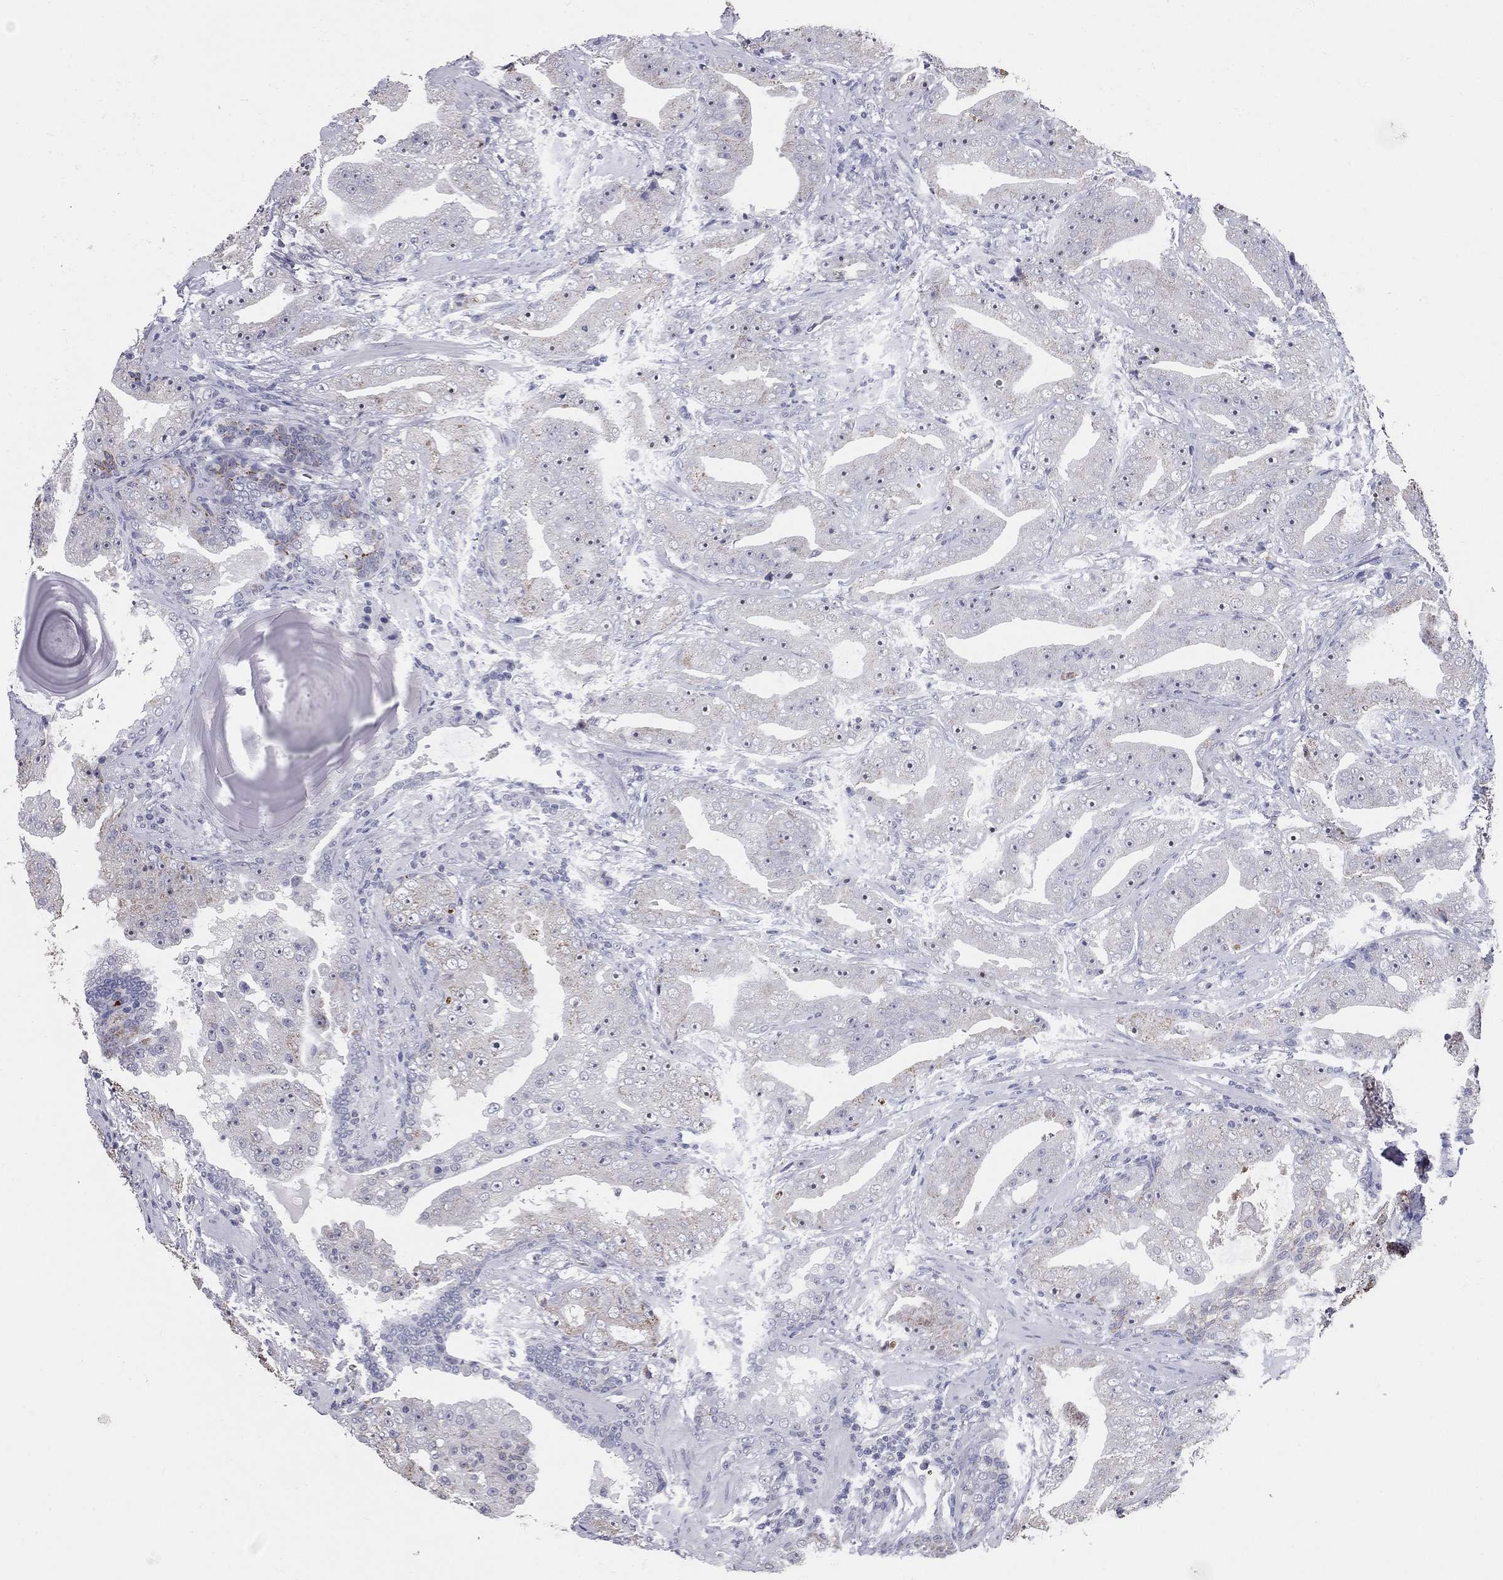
{"staining": {"intensity": "moderate", "quantity": "25%-75%", "location": "cytoplasmic/membranous"}, "tissue": "prostate cancer", "cell_type": "Tumor cells", "image_type": "cancer", "snomed": [{"axis": "morphology", "description": "Adenocarcinoma, Low grade"}, {"axis": "topography", "description": "Prostate"}], "caption": "There is medium levels of moderate cytoplasmic/membranous expression in tumor cells of adenocarcinoma (low-grade) (prostate), as demonstrated by immunohistochemical staining (brown color).", "gene": "SHOC2", "patient": {"sex": "male", "age": 62}}